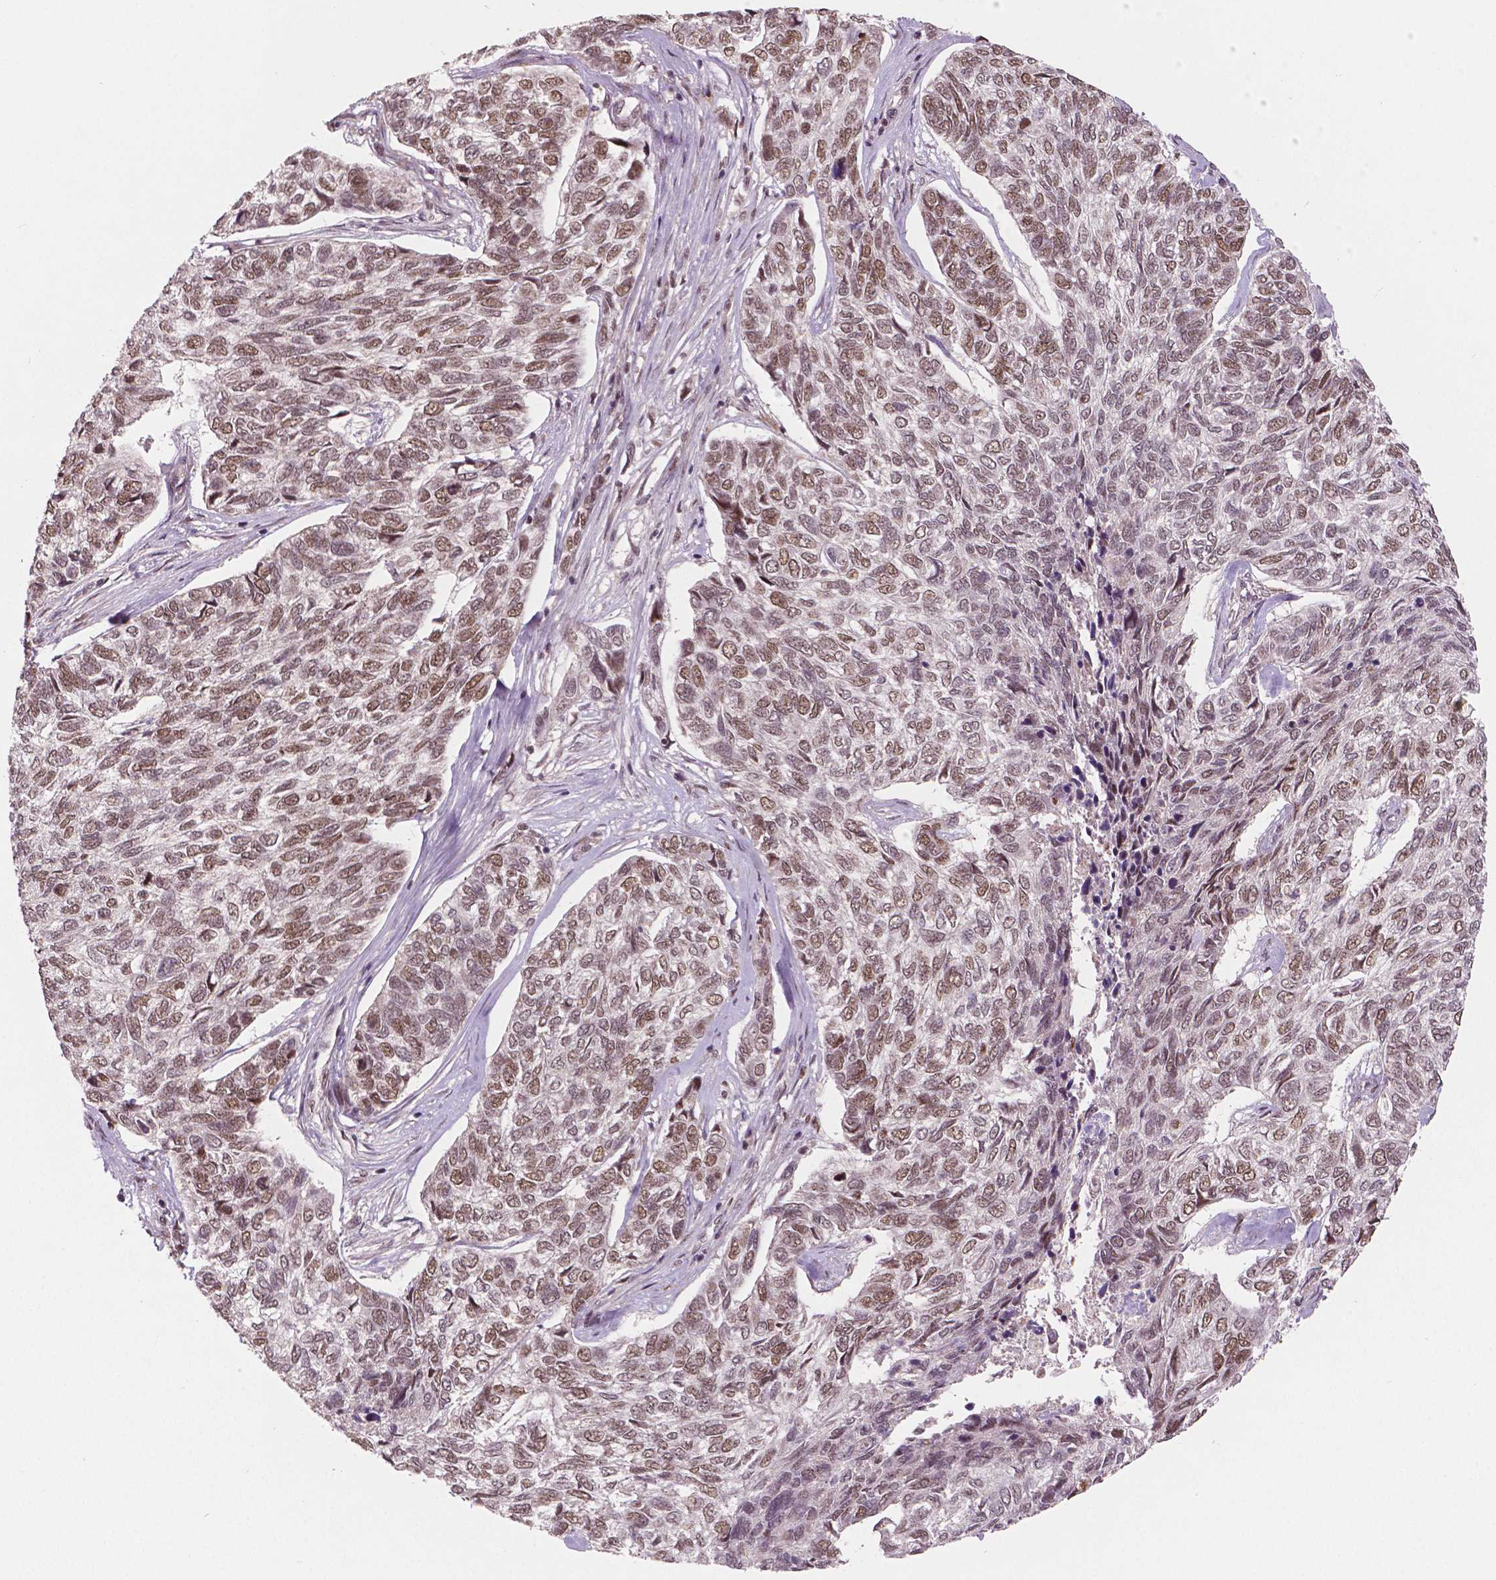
{"staining": {"intensity": "moderate", "quantity": ">75%", "location": "nuclear"}, "tissue": "skin cancer", "cell_type": "Tumor cells", "image_type": "cancer", "snomed": [{"axis": "morphology", "description": "Basal cell carcinoma"}, {"axis": "topography", "description": "Skin"}], "caption": "This image exhibits IHC staining of human skin basal cell carcinoma, with medium moderate nuclear staining in approximately >75% of tumor cells.", "gene": "NSD2", "patient": {"sex": "female", "age": 65}}